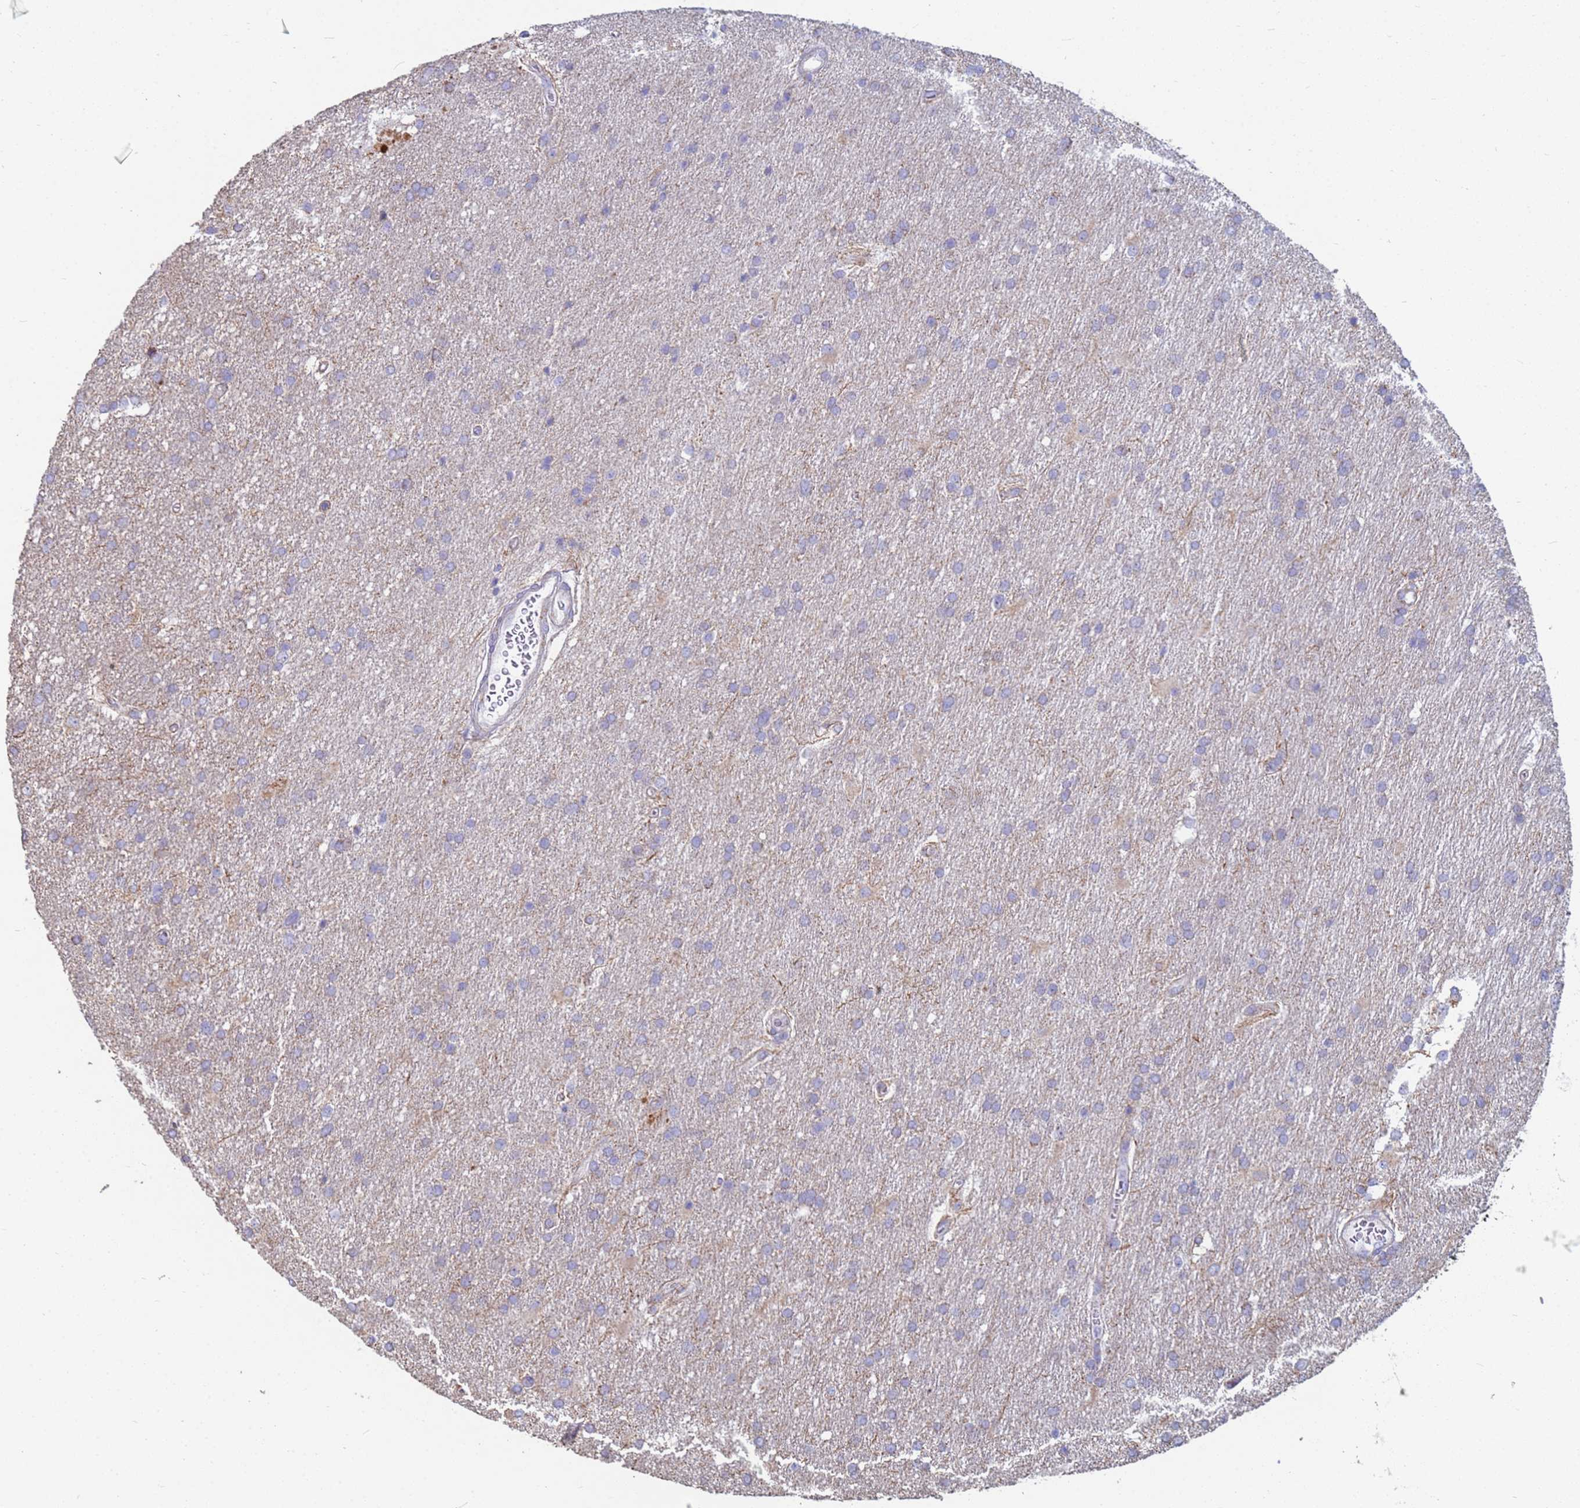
{"staining": {"intensity": "negative", "quantity": "none", "location": "none"}, "tissue": "glioma", "cell_type": "Tumor cells", "image_type": "cancer", "snomed": [{"axis": "morphology", "description": "Glioma, malignant, Low grade"}, {"axis": "topography", "description": "Brain"}], "caption": "An immunohistochemistry (IHC) micrograph of glioma is shown. There is no staining in tumor cells of glioma.", "gene": "UQCRH", "patient": {"sex": "male", "age": 66}}